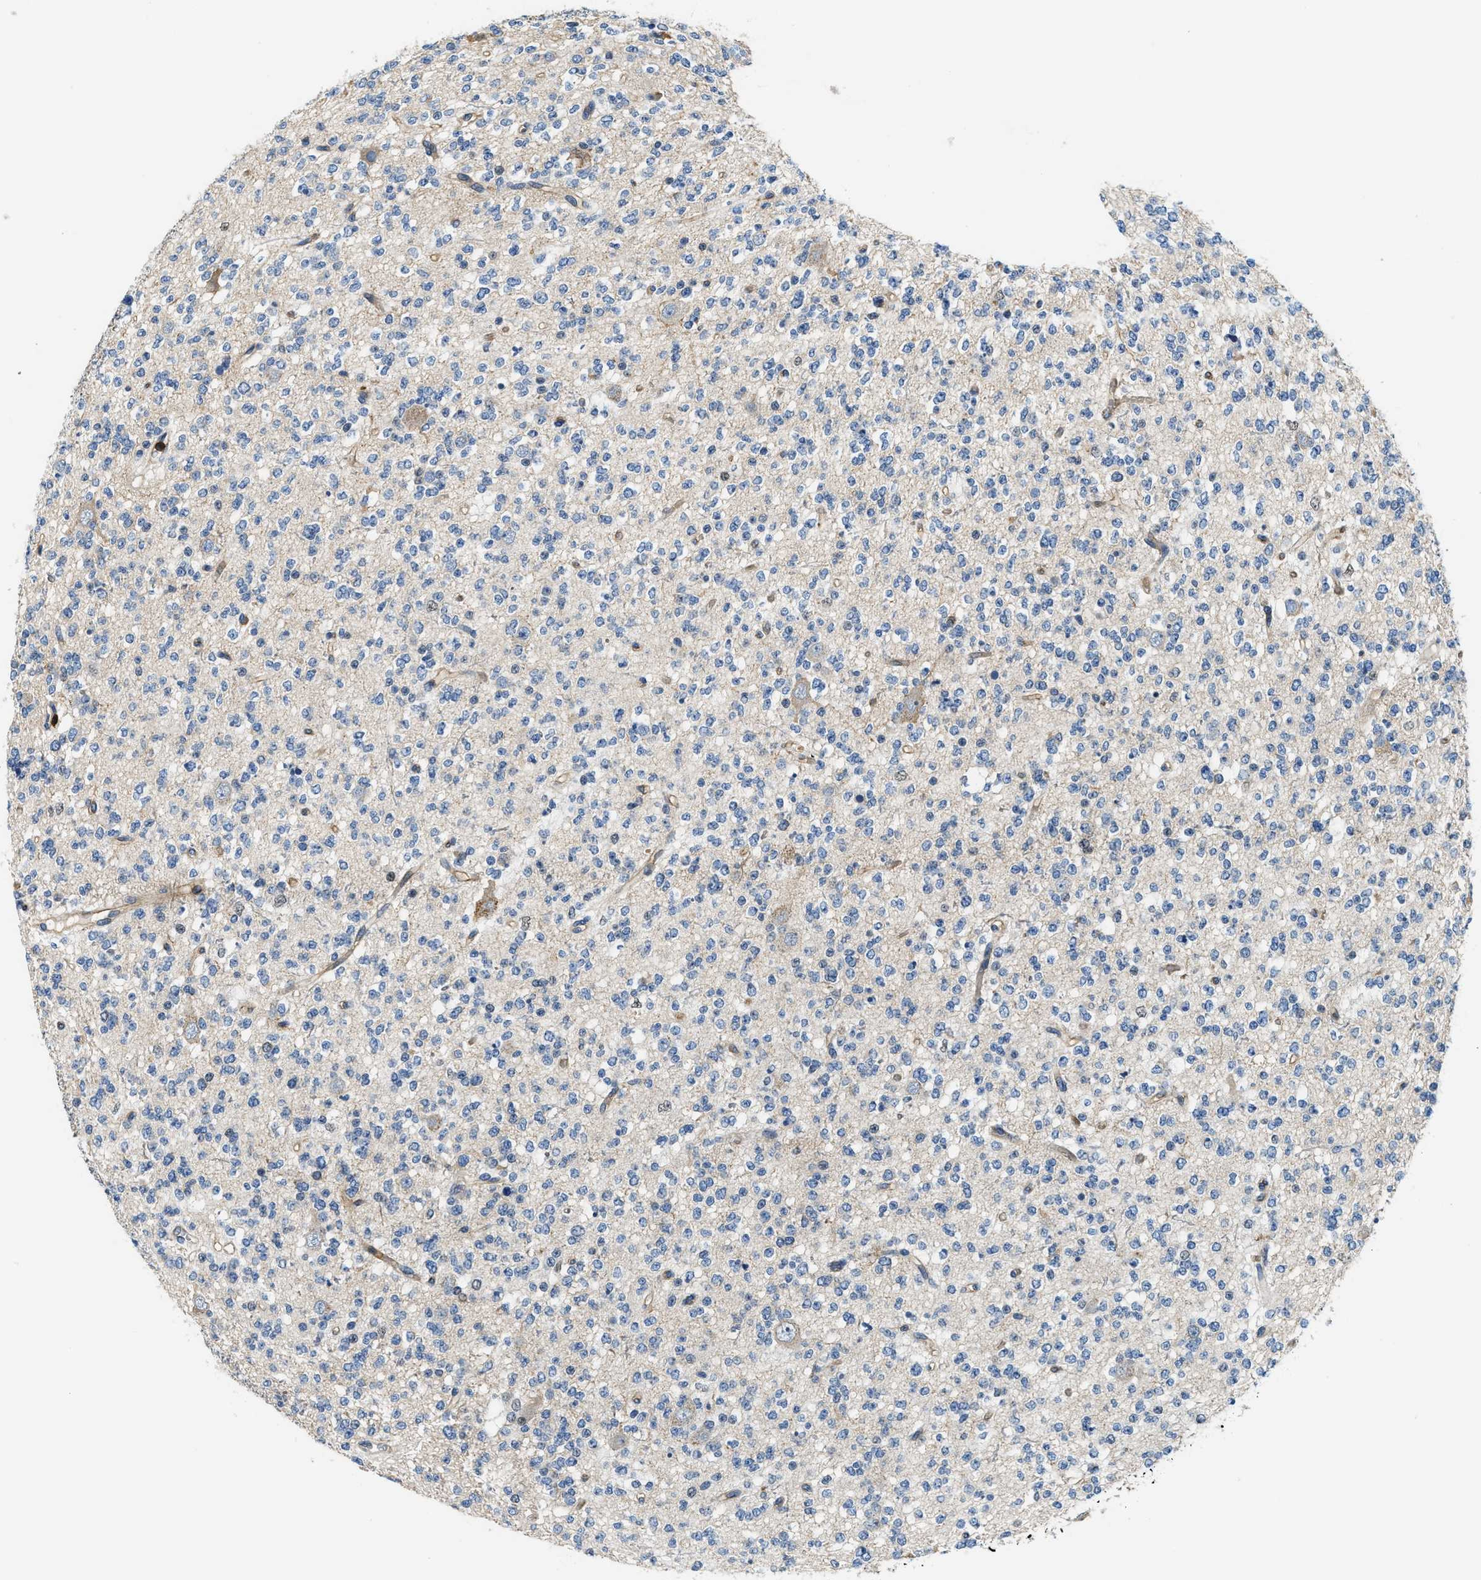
{"staining": {"intensity": "negative", "quantity": "none", "location": "none"}, "tissue": "glioma", "cell_type": "Tumor cells", "image_type": "cancer", "snomed": [{"axis": "morphology", "description": "Glioma, malignant, Low grade"}, {"axis": "topography", "description": "Brain"}], "caption": "Micrograph shows no significant protein positivity in tumor cells of malignant glioma (low-grade). Nuclei are stained in blue.", "gene": "MYO1G", "patient": {"sex": "male", "age": 38}}